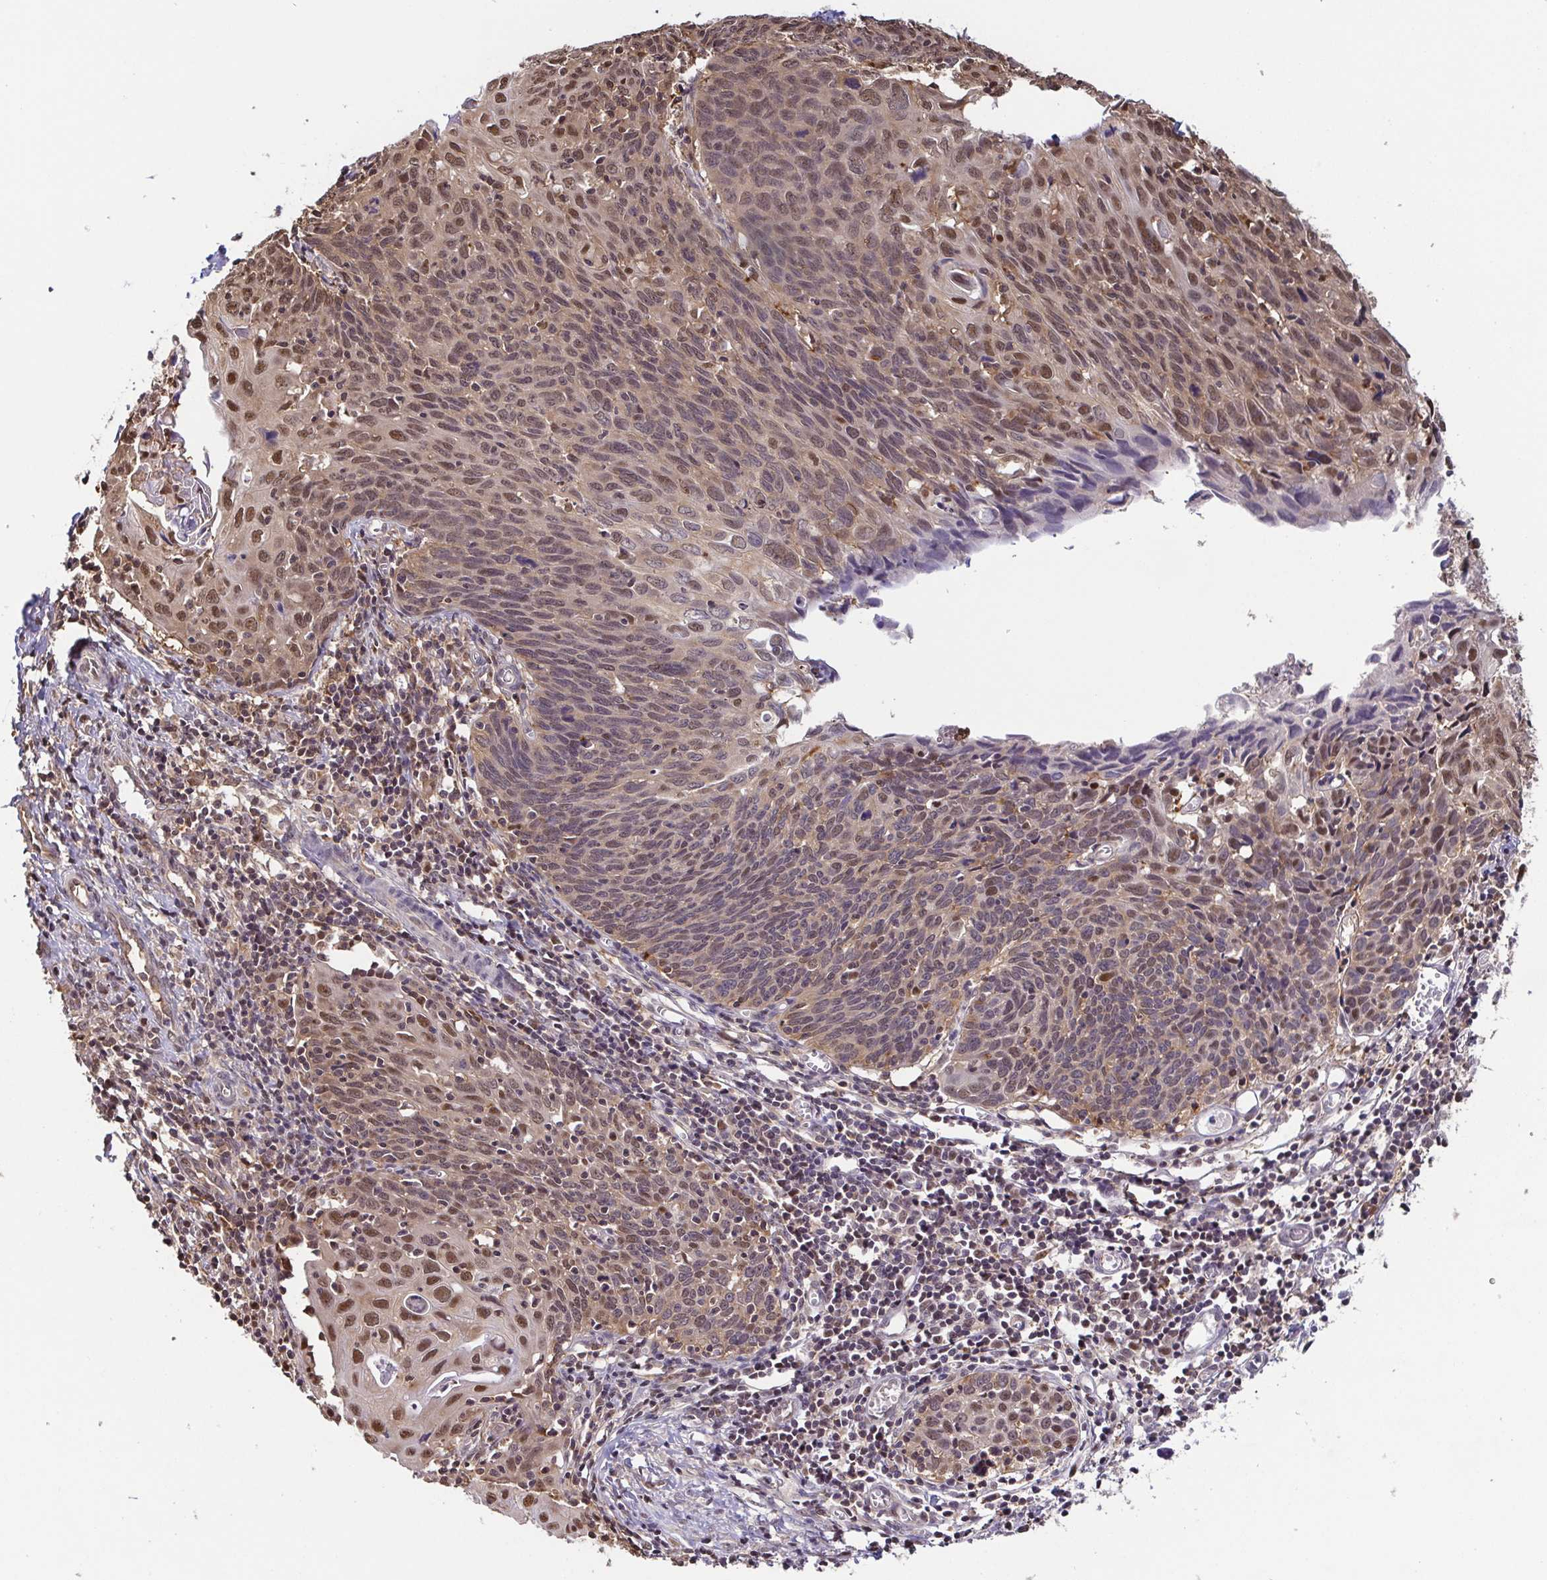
{"staining": {"intensity": "moderate", "quantity": ">75%", "location": "cytoplasmic/membranous,nuclear"}, "tissue": "cervical cancer", "cell_type": "Tumor cells", "image_type": "cancer", "snomed": [{"axis": "morphology", "description": "Squamous cell carcinoma, NOS"}, {"axis": "topography", "description": "Cervix"}], "caption": "DAB immunohistochemical staining of cervical squamous cell carcinoma displays moderate cytoplasmic/membranous and nuclear protein expression in about >75% of tumor cells.", "gene": "PSMB9", "patient": {"sex": "female", "age": 39}}